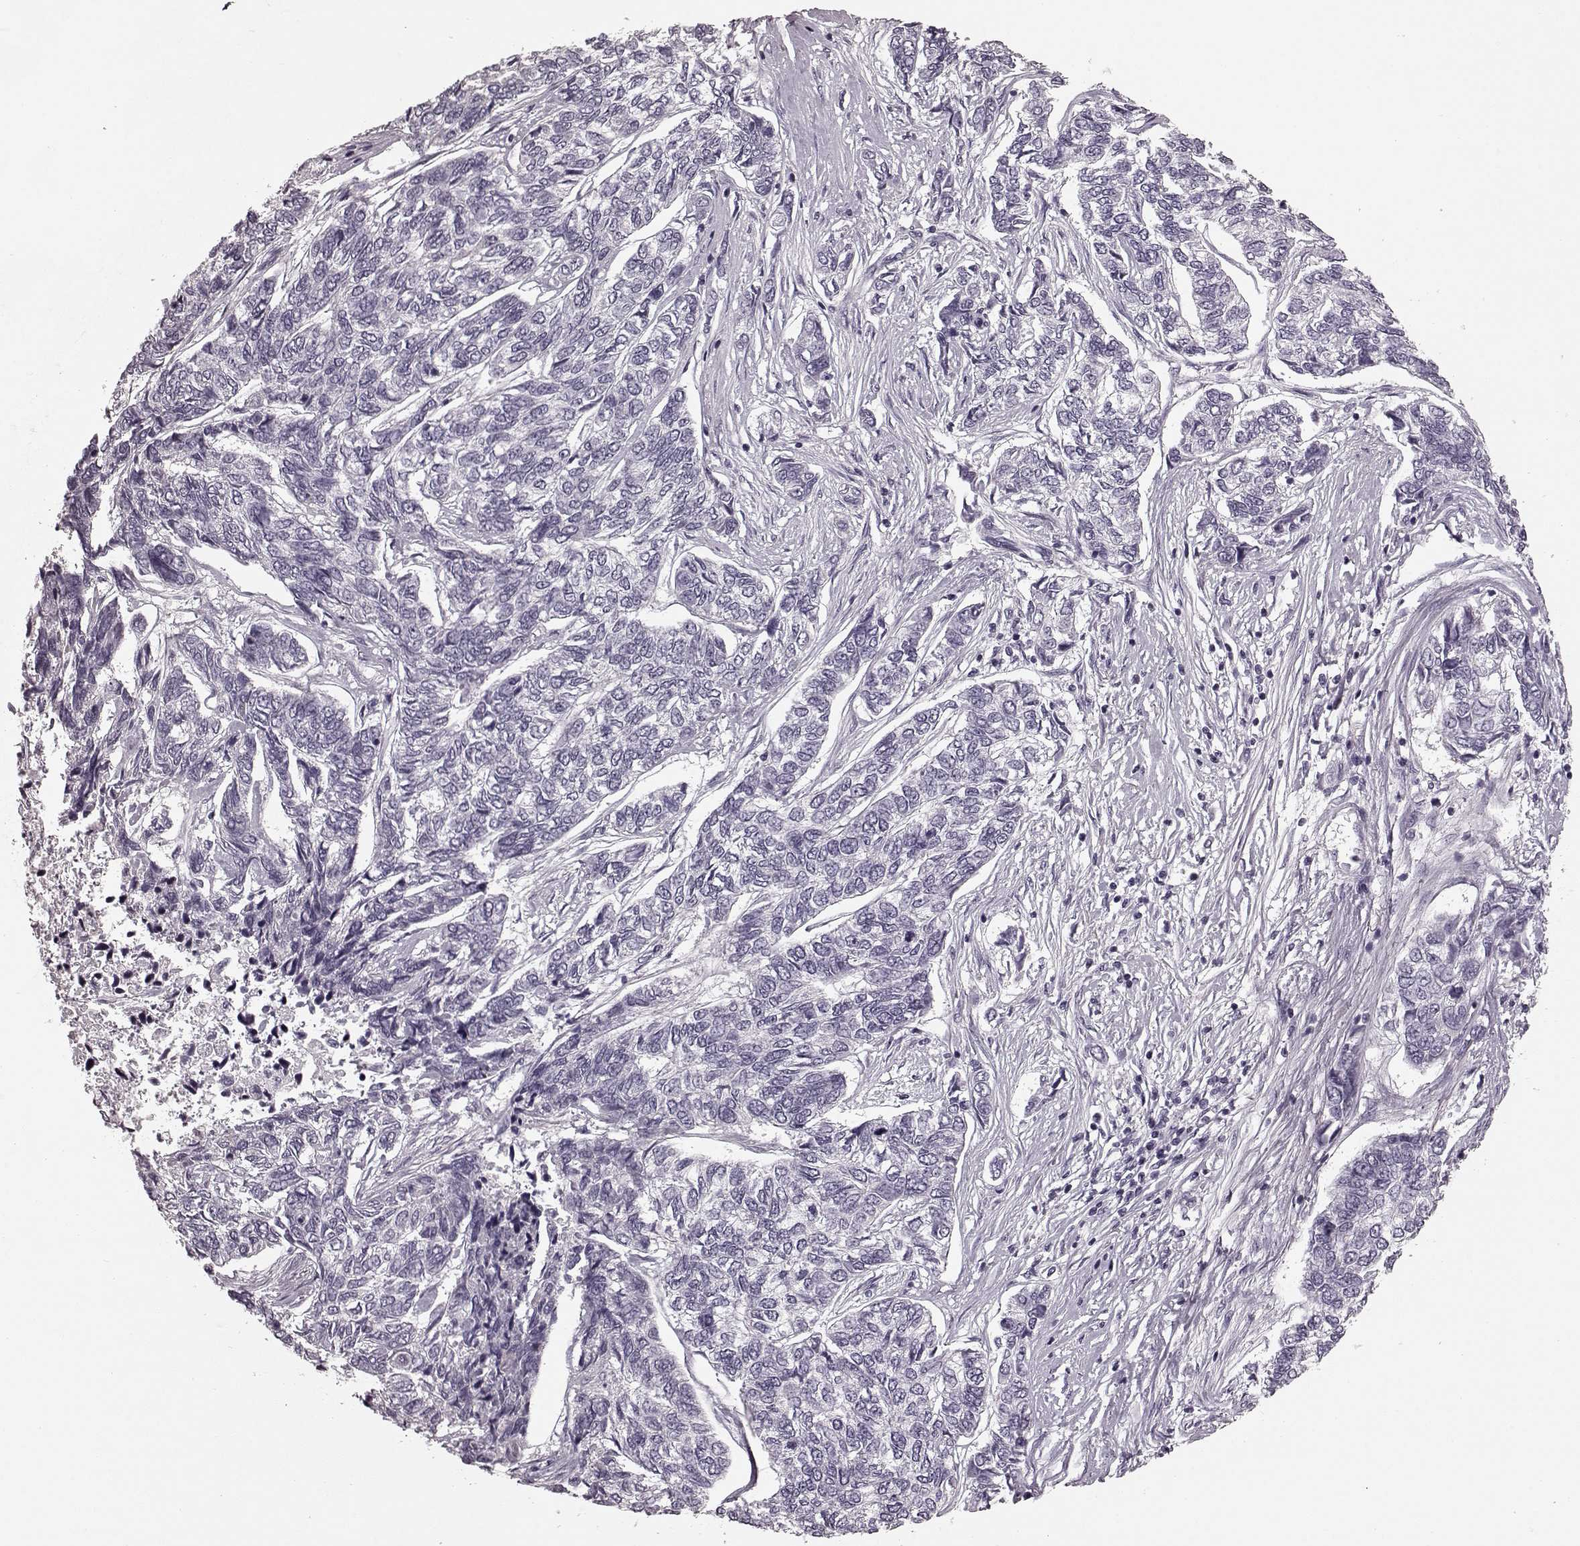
{"staining": {"intensity": "negative", "quantity": "none", "location": "none"}, "tissue": "skin cancer", "cell_type": "Tumor cells", "image_type": "cancer", "snomed": [{"axis": "morphology", "description": "Basal cell carcinoma"}, {"axis": "topography", "description": "Skin"}], "caption": "Tumor cells are negative for protein expression in human skin cancer (basal cell carcinoma).", "gene": "CST7", "patient": {"sex": "female", "age": 65}}